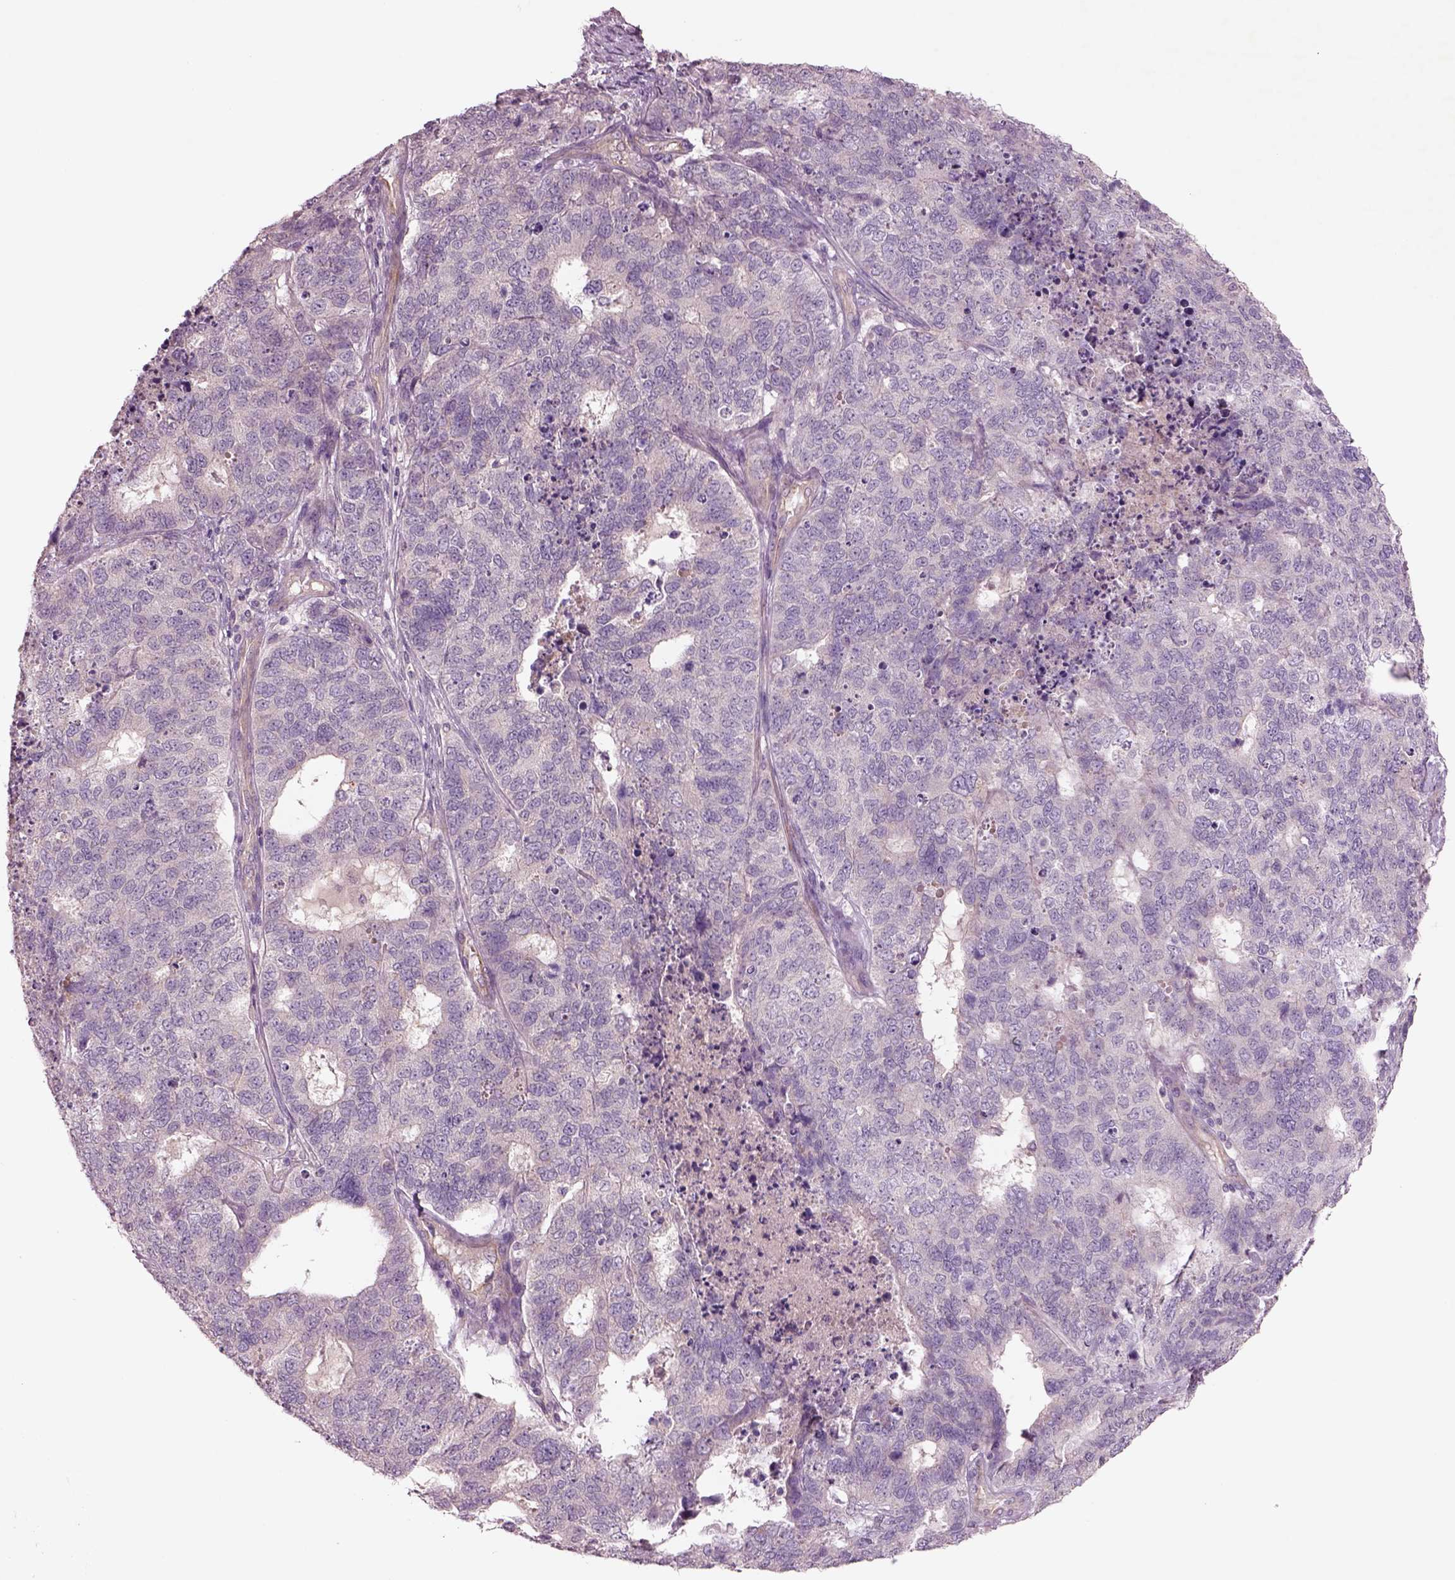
{"staining": {"intensity": "negative", "quantity": "none", "location": "none"}, "tissue": "cervical cancer", "cell_type": "Tumor cells", "image_type": "cancer", "snomed": [{"axis": "morphology", "description": "Squamous cell carcinoma, NOS"}, {"axis": "topography", "description": "Cervix"}], "caption": "This is an immunohistochemistry micrograph of cervical cancer (squamous cell carcinoma). There is no expression in tumor cells.", "gene": "DUOXA2", "patient": {"sex": "female", "age": 63}}